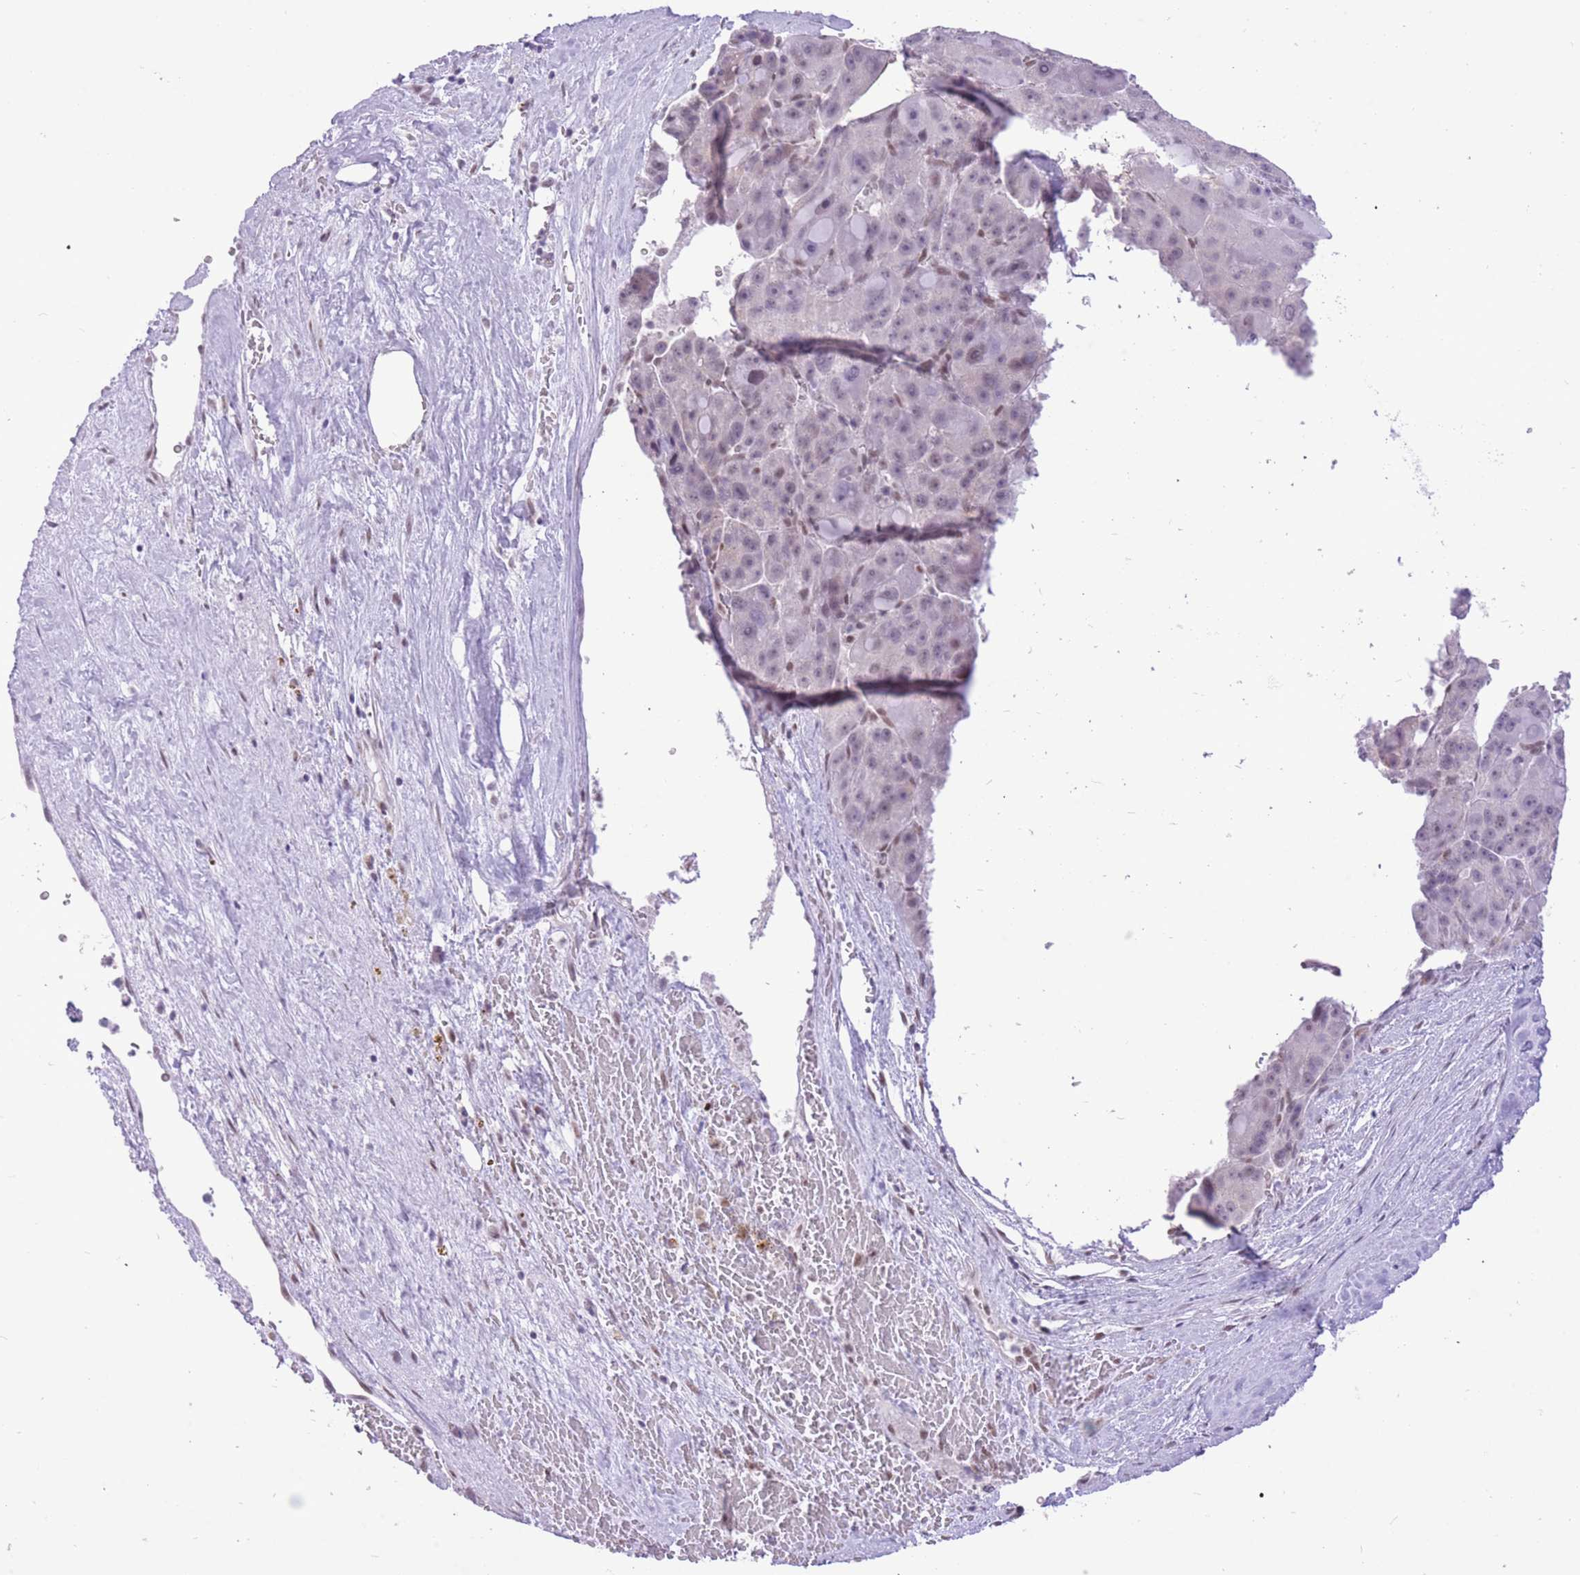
{"staining": {"intensity": "weak", "quantity": "<25%", "location": "nuclear"}, "tissue": "liver cancer", "cell_type": "Tumor cells", "image_type": "cancer", "snomed": [{"axis": "morphology", "description": "Carcinoma, Hepatocellular, NOS"}, {"axis": "topography", "description": "Liver"}], "caption": "The photomicrograph displays no significant expression in tumor cells of liver cancer.", "gene": "ZBED5", "patient": {"sex": "male", "age": 76}}